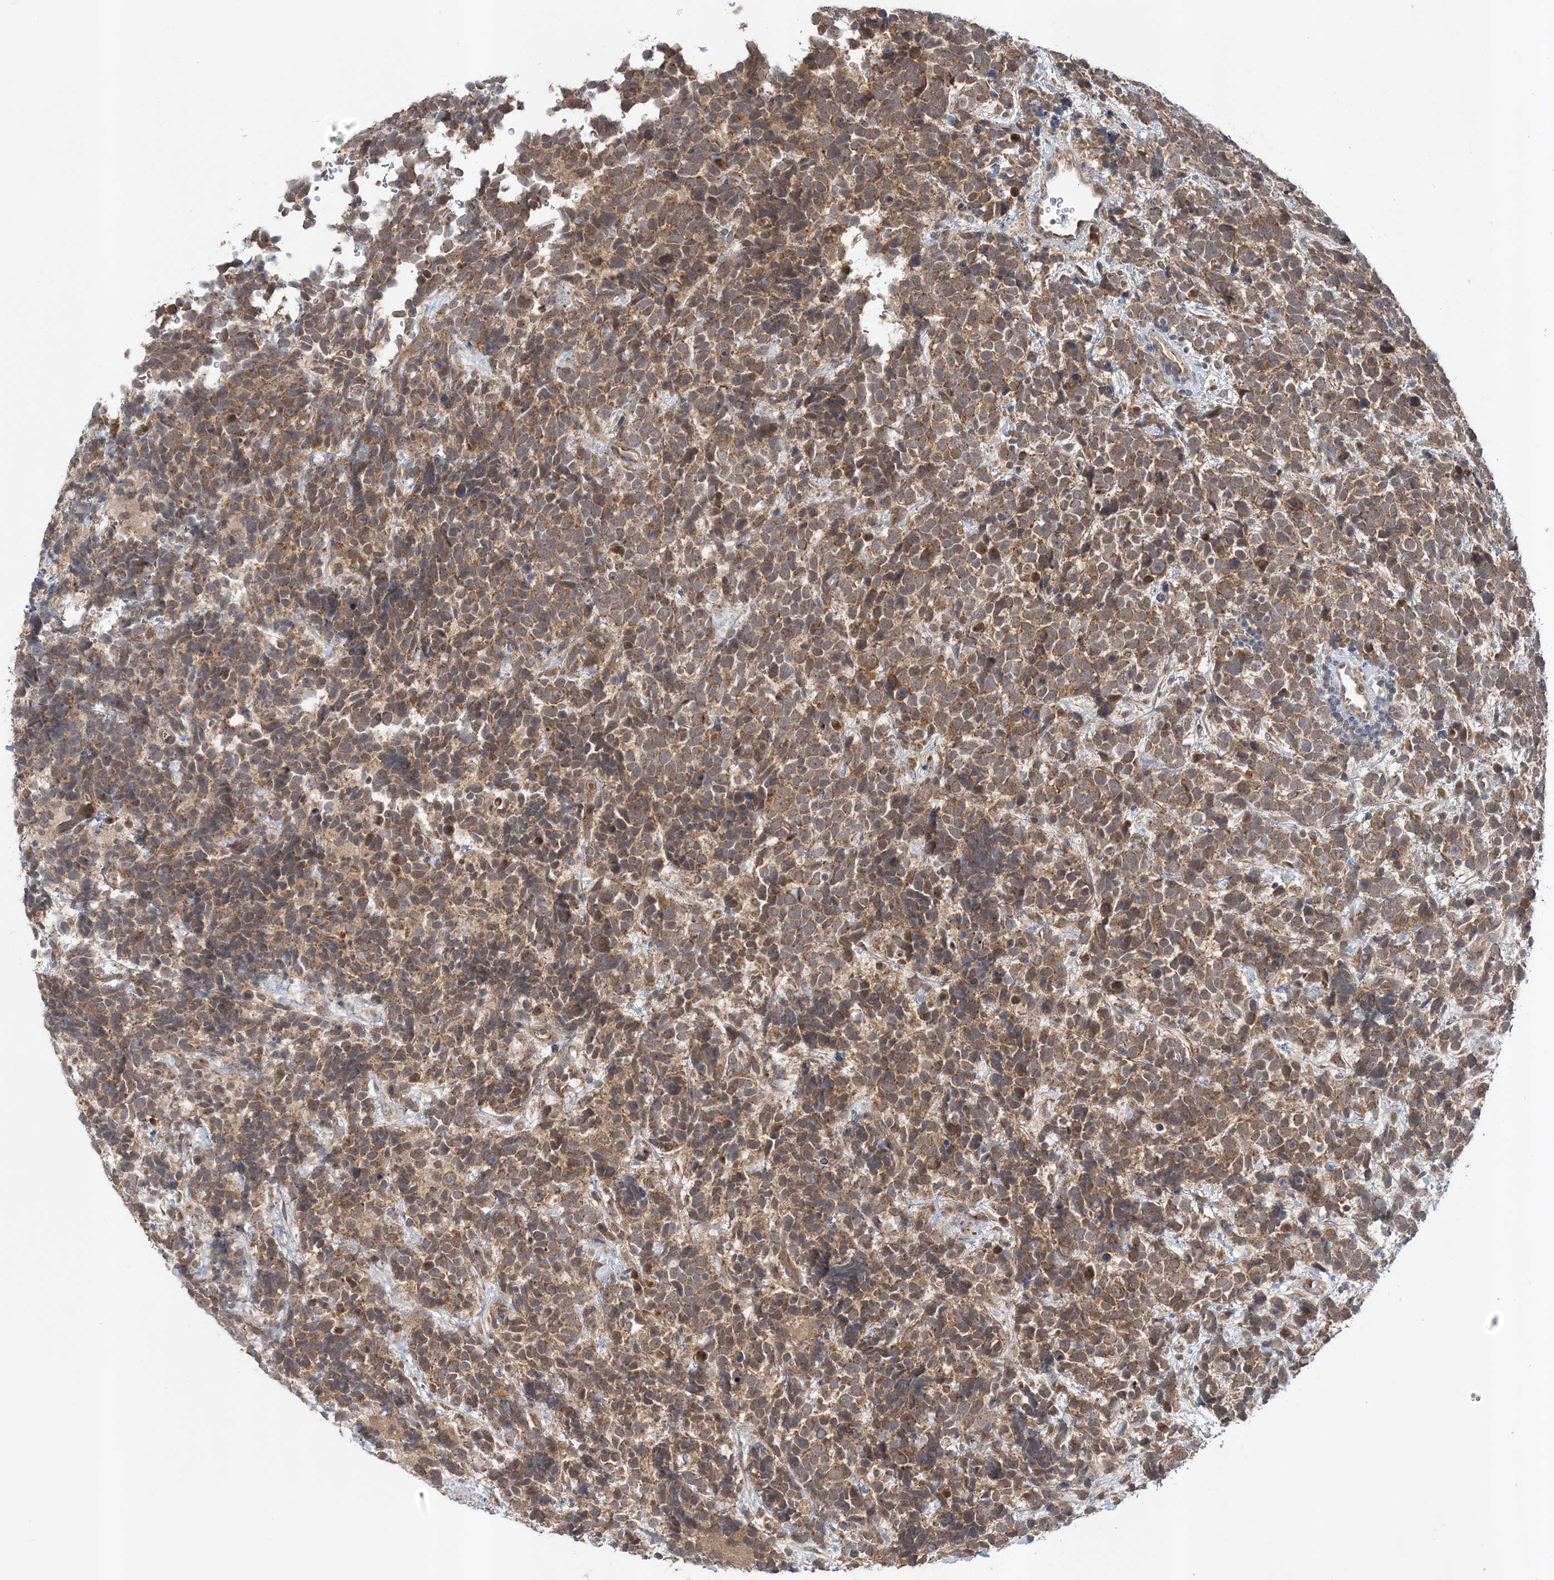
{"staining": {"intensity": "weak", "quantity": ">75%", "location": "cytoplasmic/membranous"}, "tissue": "urothelial cancer", "cell_type": "Tumor cells", "image_type": "cancer", "snomed": [{"axis": "morphology", "description": "Urothelial carcinoma, High grade"}, {"axis": "topography", "description": "Urinary bladder"}], "caption": "A brown stain highlights weak cytoplasmic/membranous staining of a protein in urothelial cancer tumor cells. (DAB IHC with brightfield microscopy, high magnification).", "gene": "MMADHC", "patient": {"sex": "female", "age": 82}}